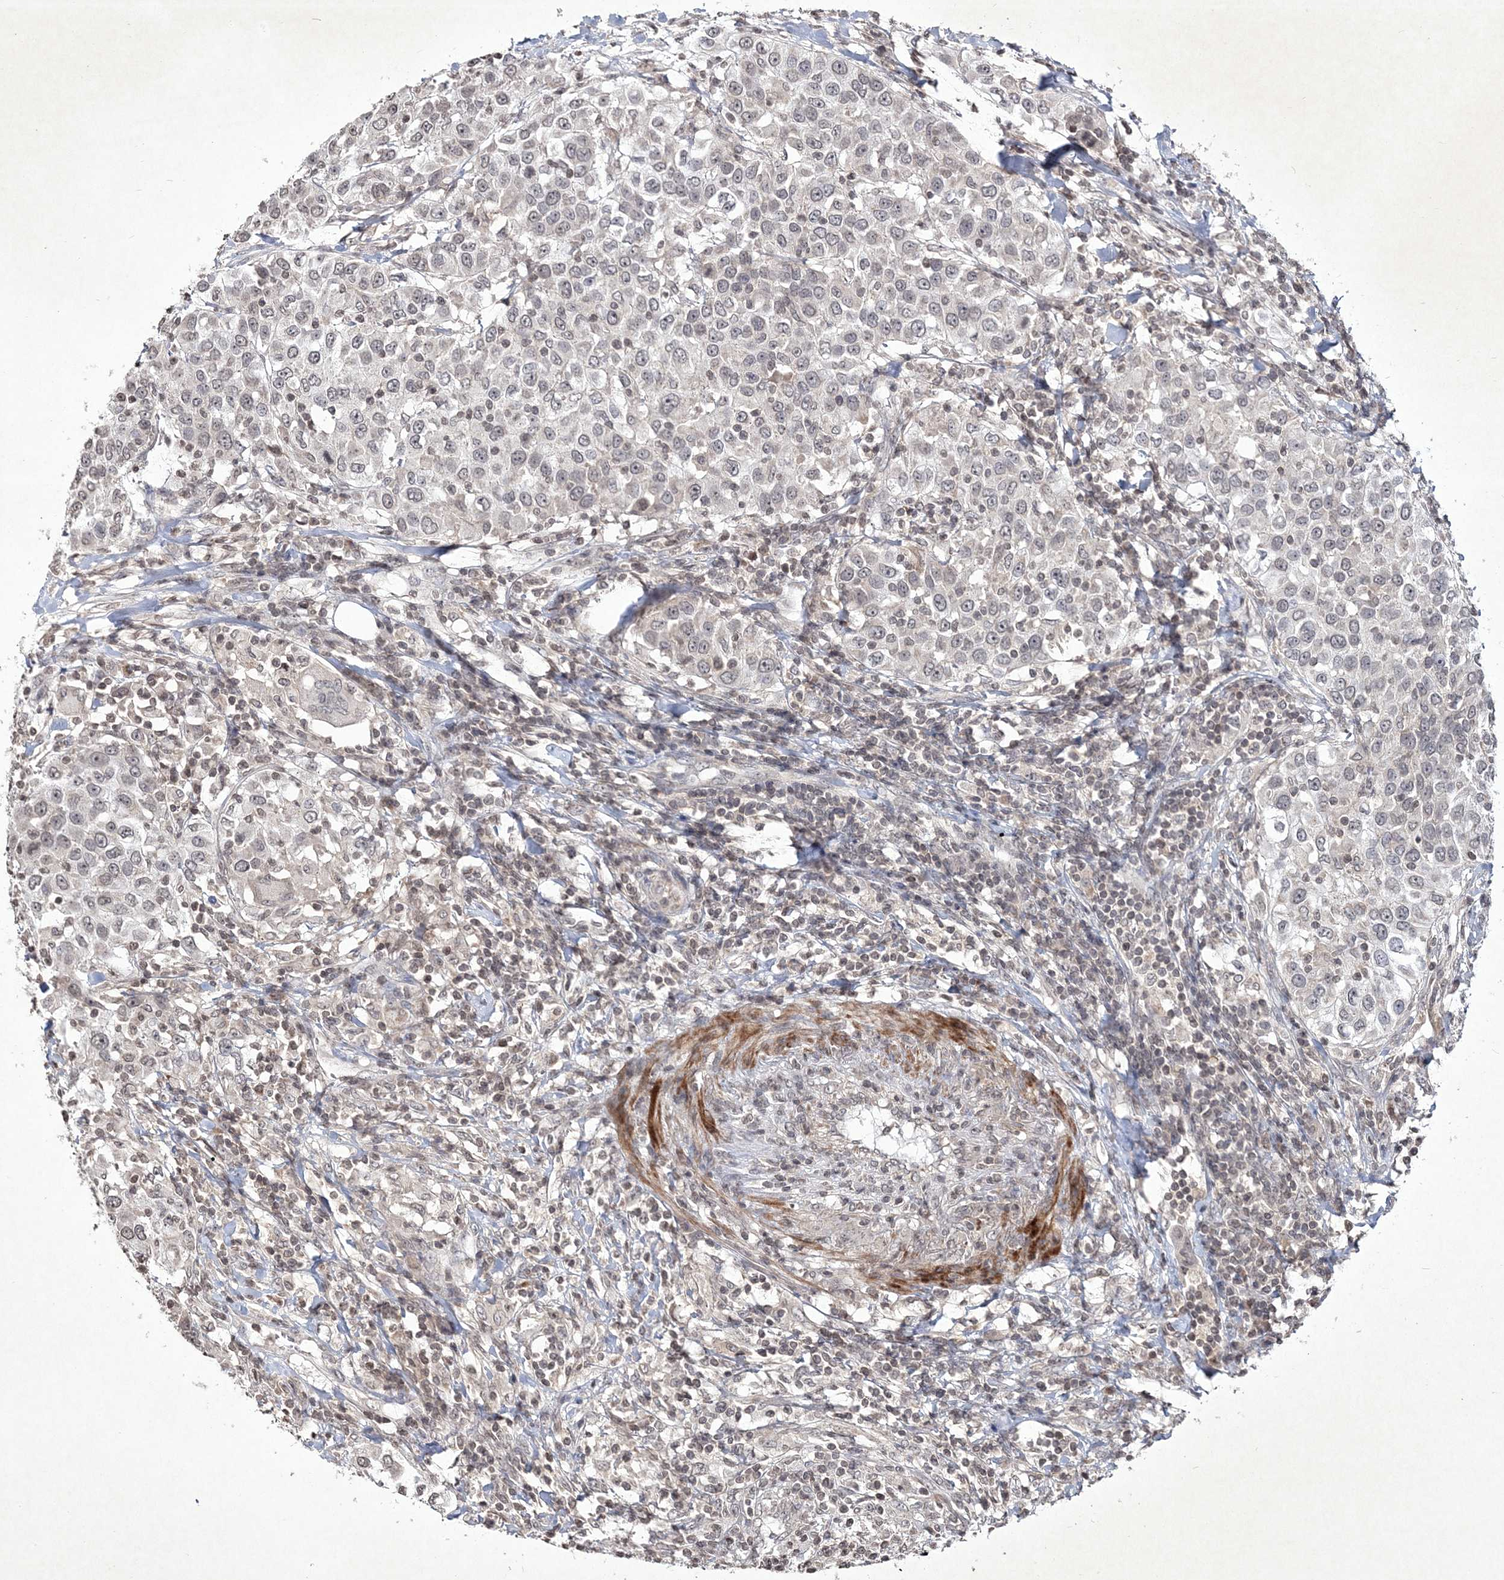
{"staining": {"intensity": "weak", "quantity": "25%-75%", "location": "nuclear"}, "tissue": "urothelial cancer", "cell_type": "Tumor cells", "image_type": "cancer", "snomed": [{"axis": "morphology", "description": "Urothelial carcinoma, High grade"}, {"axis": "topography", "description": "Urinary bladder"}], "caption": "Immunohistochemistry staining of urothelial cancer, which shows low levels of weak nuclear expression in approximately 25%-75% of tumor cells indicating weak nuclear protein staining. The staining was performed using DAB (brown) for protein detection and nuclei were counterstained in hematoxylin (blue).", "gene": "SOWAHB", "patient": {"sex": "female", "age": 80}}